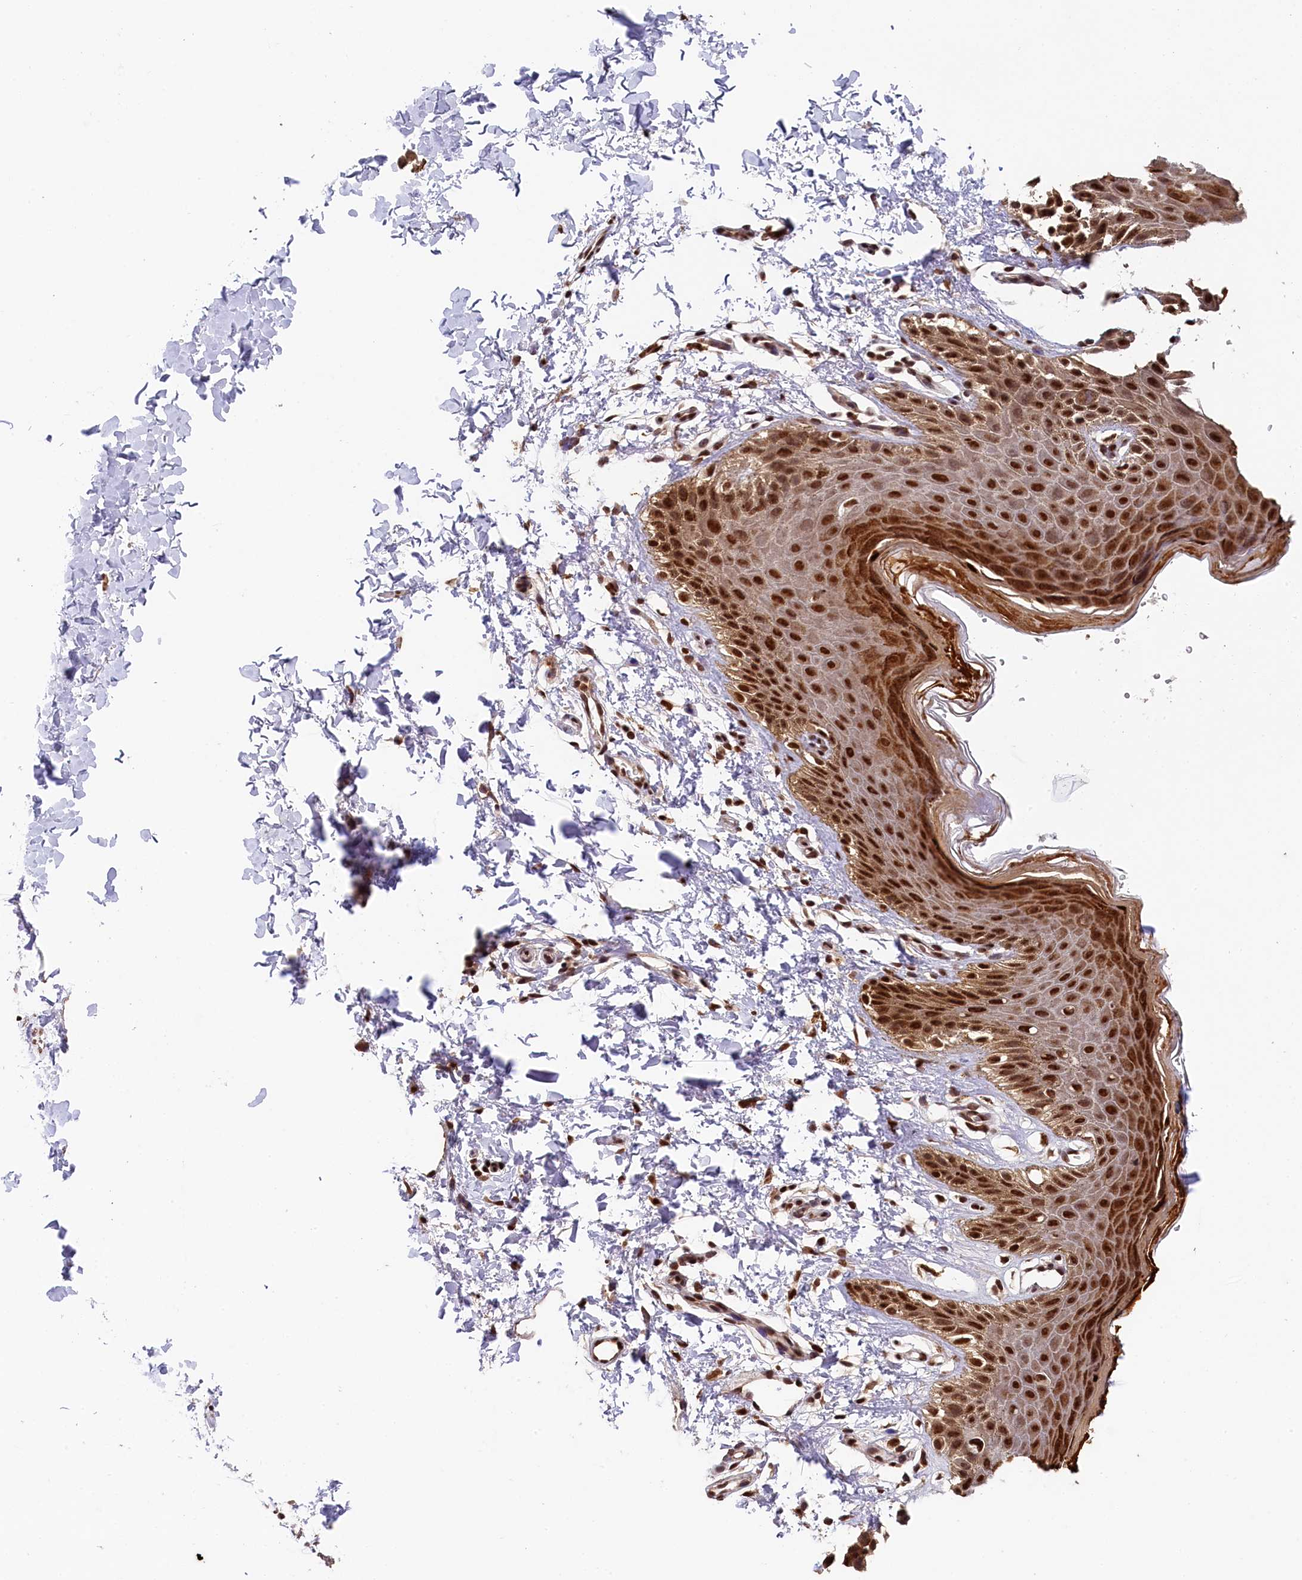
{"staining": {"intensity": "strong", "quantity": ">75%", "location": "nuclear"}, "tissue": "skin", "cell_type": "Epidermal cells", "image_type": "normal", "snomed": [{"axis": "morphology", "description": "Normal tissue, NOS"}, {"axis": "topography", "description": "Anal"}], "caption": "About >75% of epidermal cells in unremarkable skin display strong nuclear protein expression as visualized by brown immunohistochemical staining.", "gene": "ADIG", "patient": {"sex": "male", "age": 44}}